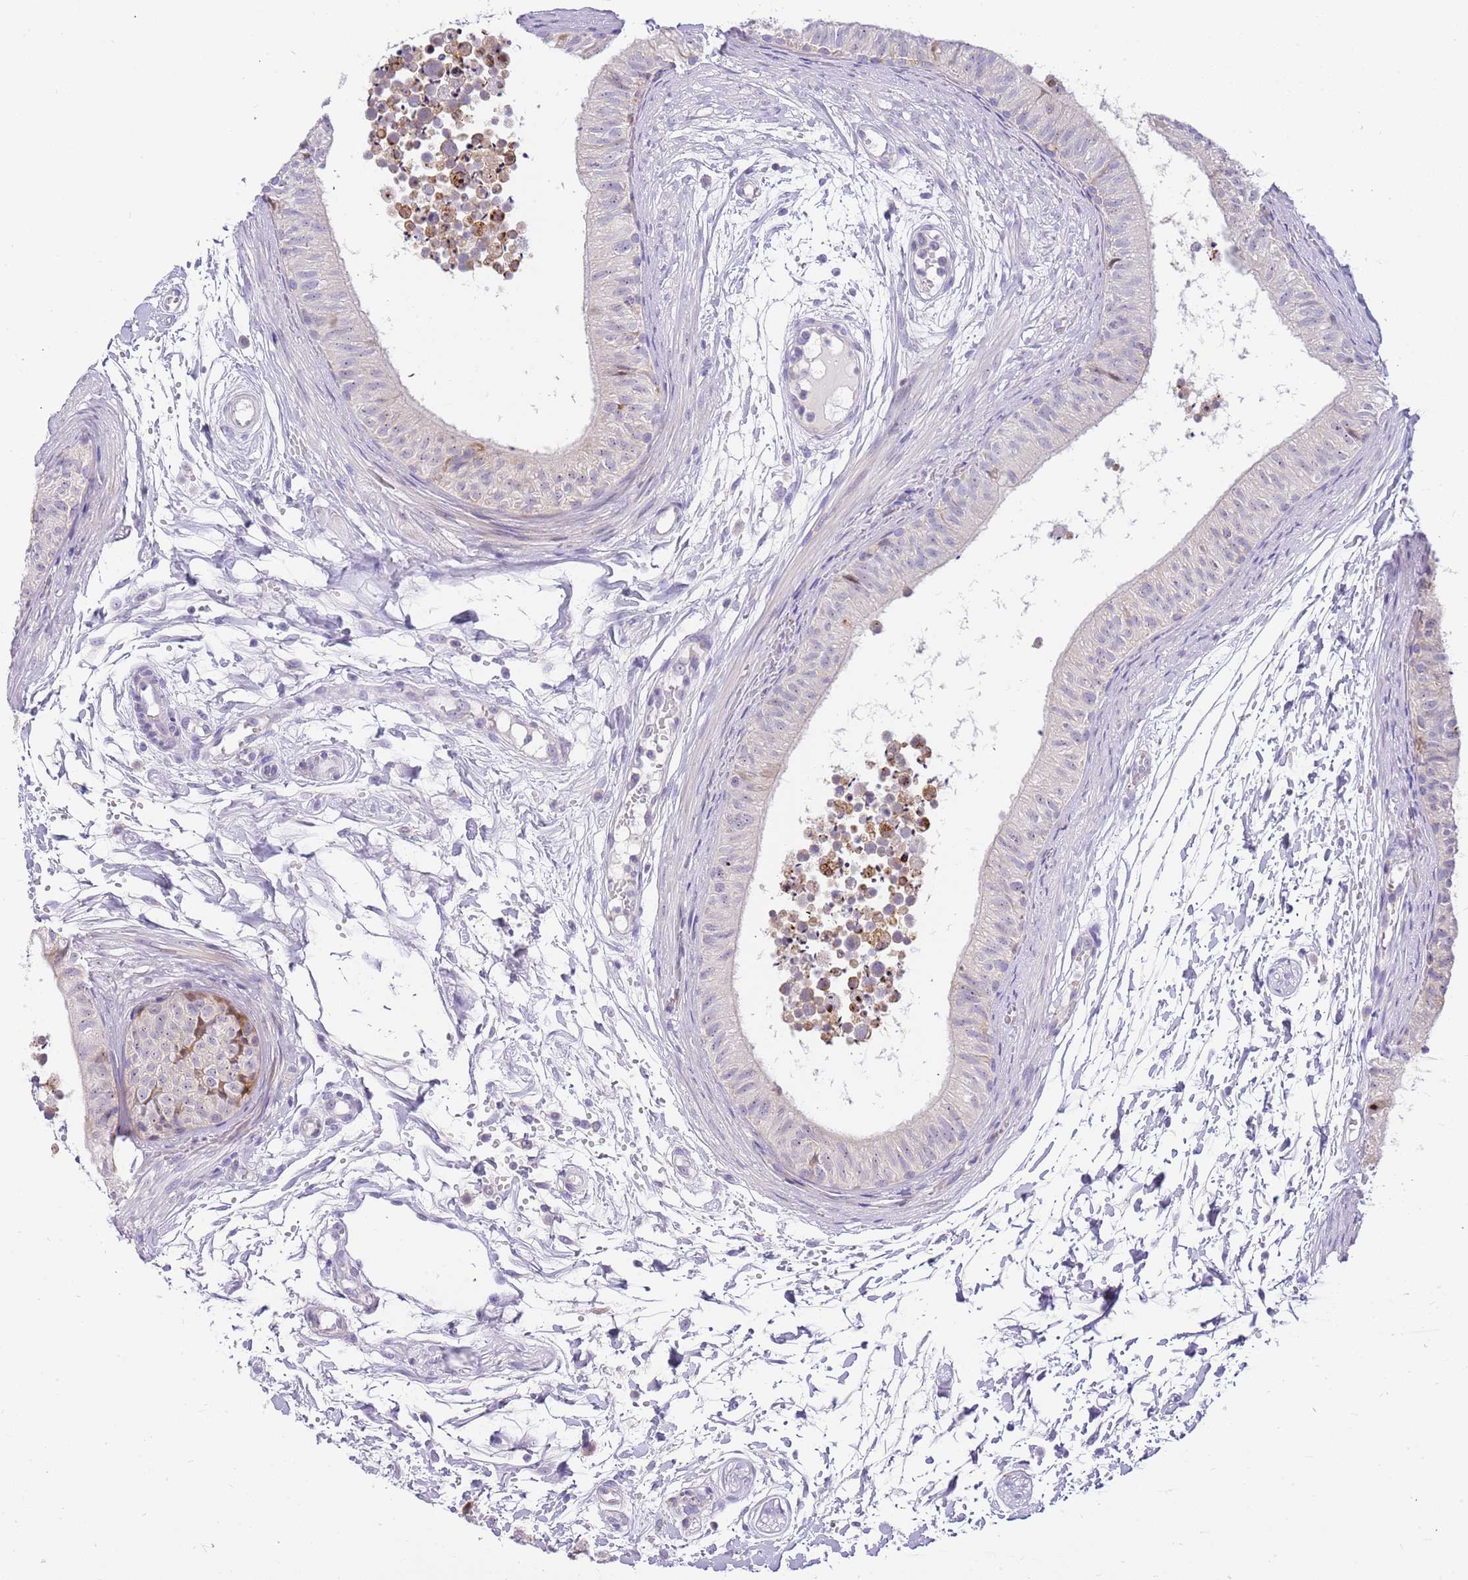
{"staining": {"intensity": "negative", "quantity": "none", "location": "none"}, "tissue": "epididymis", "cell_type": "Glandular cells", "image_type": "normal", "snomed": [{"axis": "morphology", "description": "Normal tissue, NOS"}, {"axis": "topography", "description": "Epididymis"}], "caption": "Protein analysis of normal epididymis exhibits no significant positivity in glandular cells.", "gene": "DNAJA3", "patient": {"sex": "male", "age": 15}}